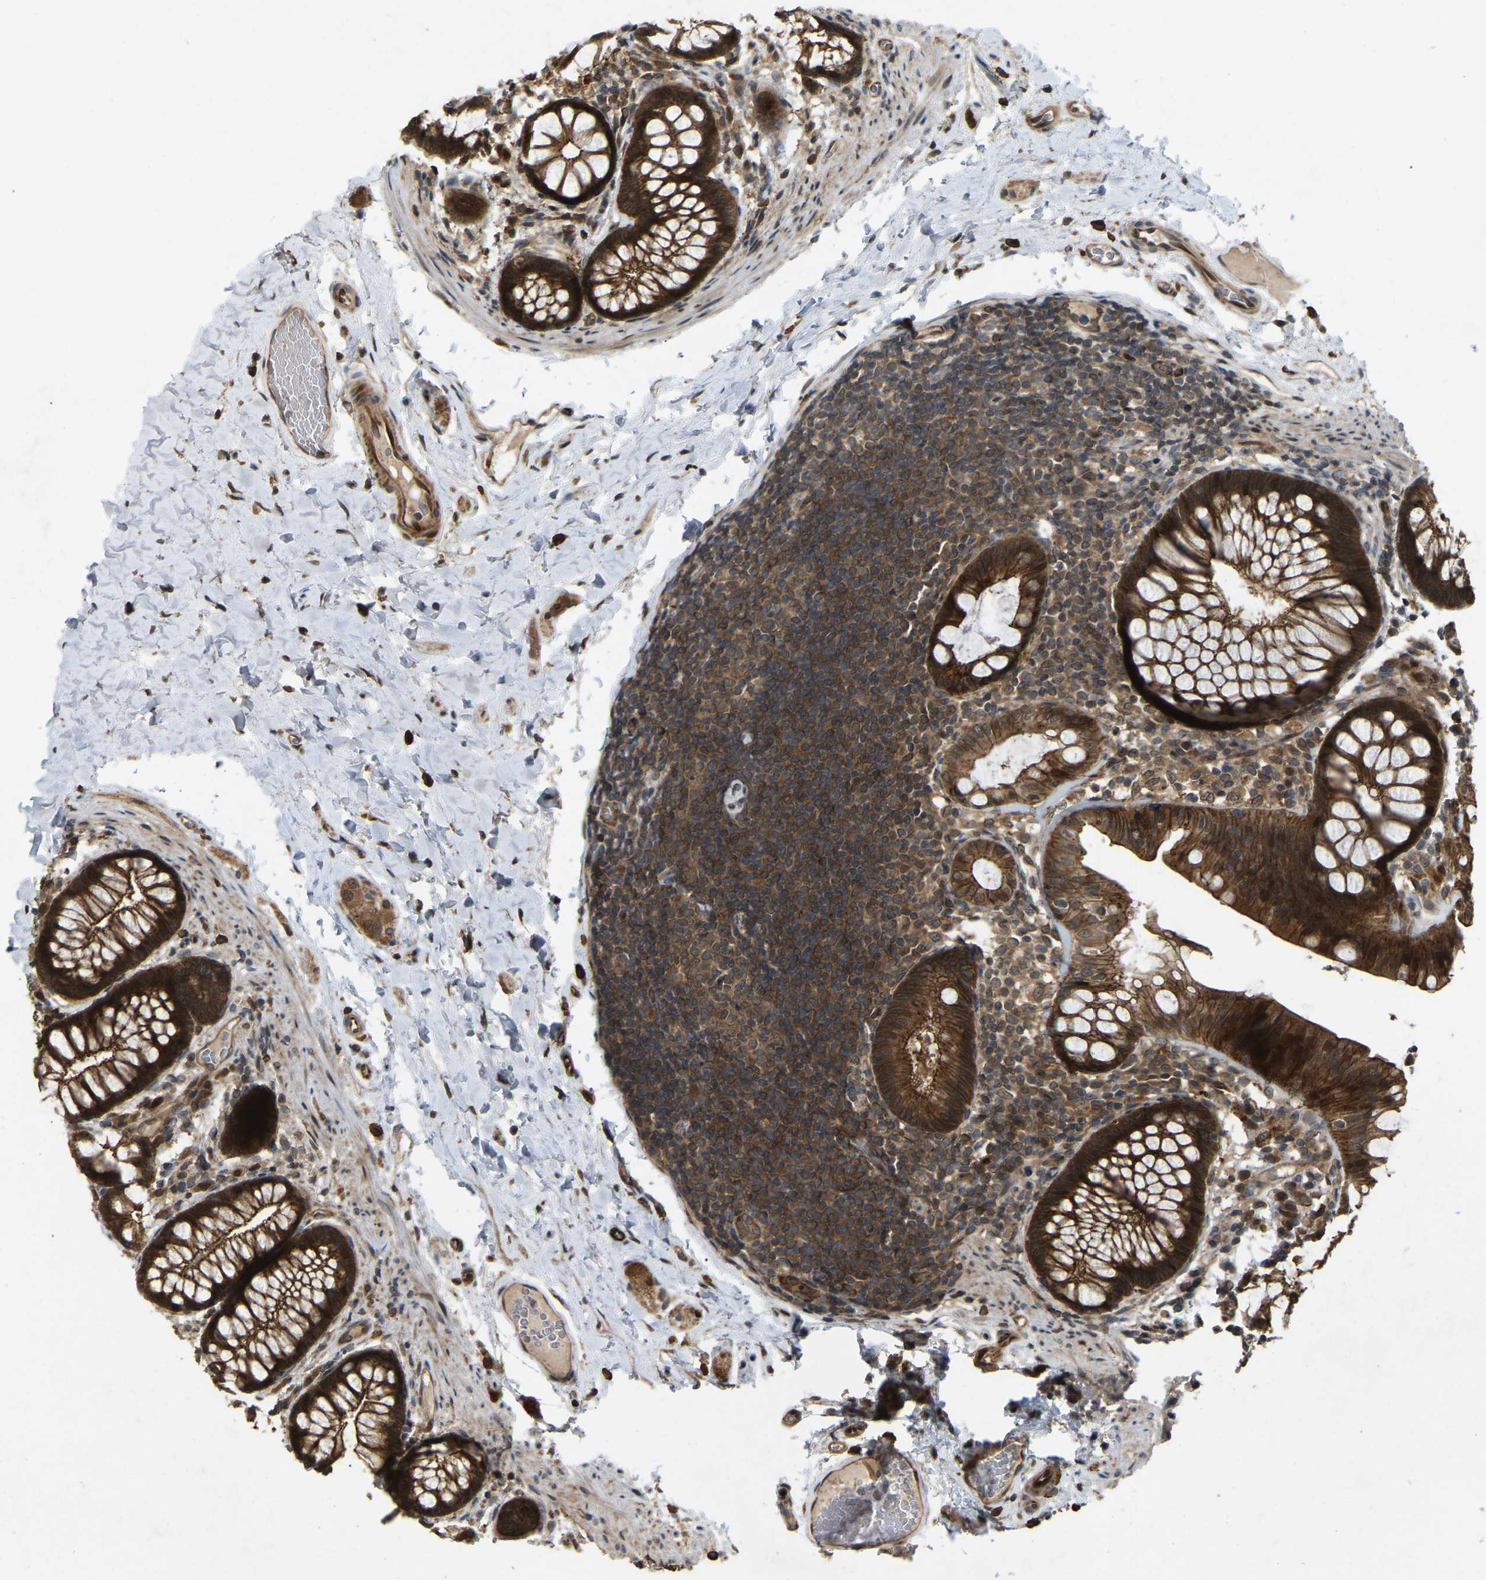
{"staining": {"intensity": "moderate", "quantity": ">75%", "location": "cytoplasmic/membranous"}, "tissue": "colon", "cell_type": "Endothelial cells", "image_type": "normal", "snomed": [{"axis": "morphology", "description": "Normal tissue, NOS"}, {"axis": "topography", "description": "Colon"}], "caption": "This photomicrograph demonstrates IHC staining of normal colon, with medium moderate cytoplasmic/membranous positivity in about >75% of endothelial cells.", "gene": "KIAA1549", "patient": {"sex": "female", "age": 56}}